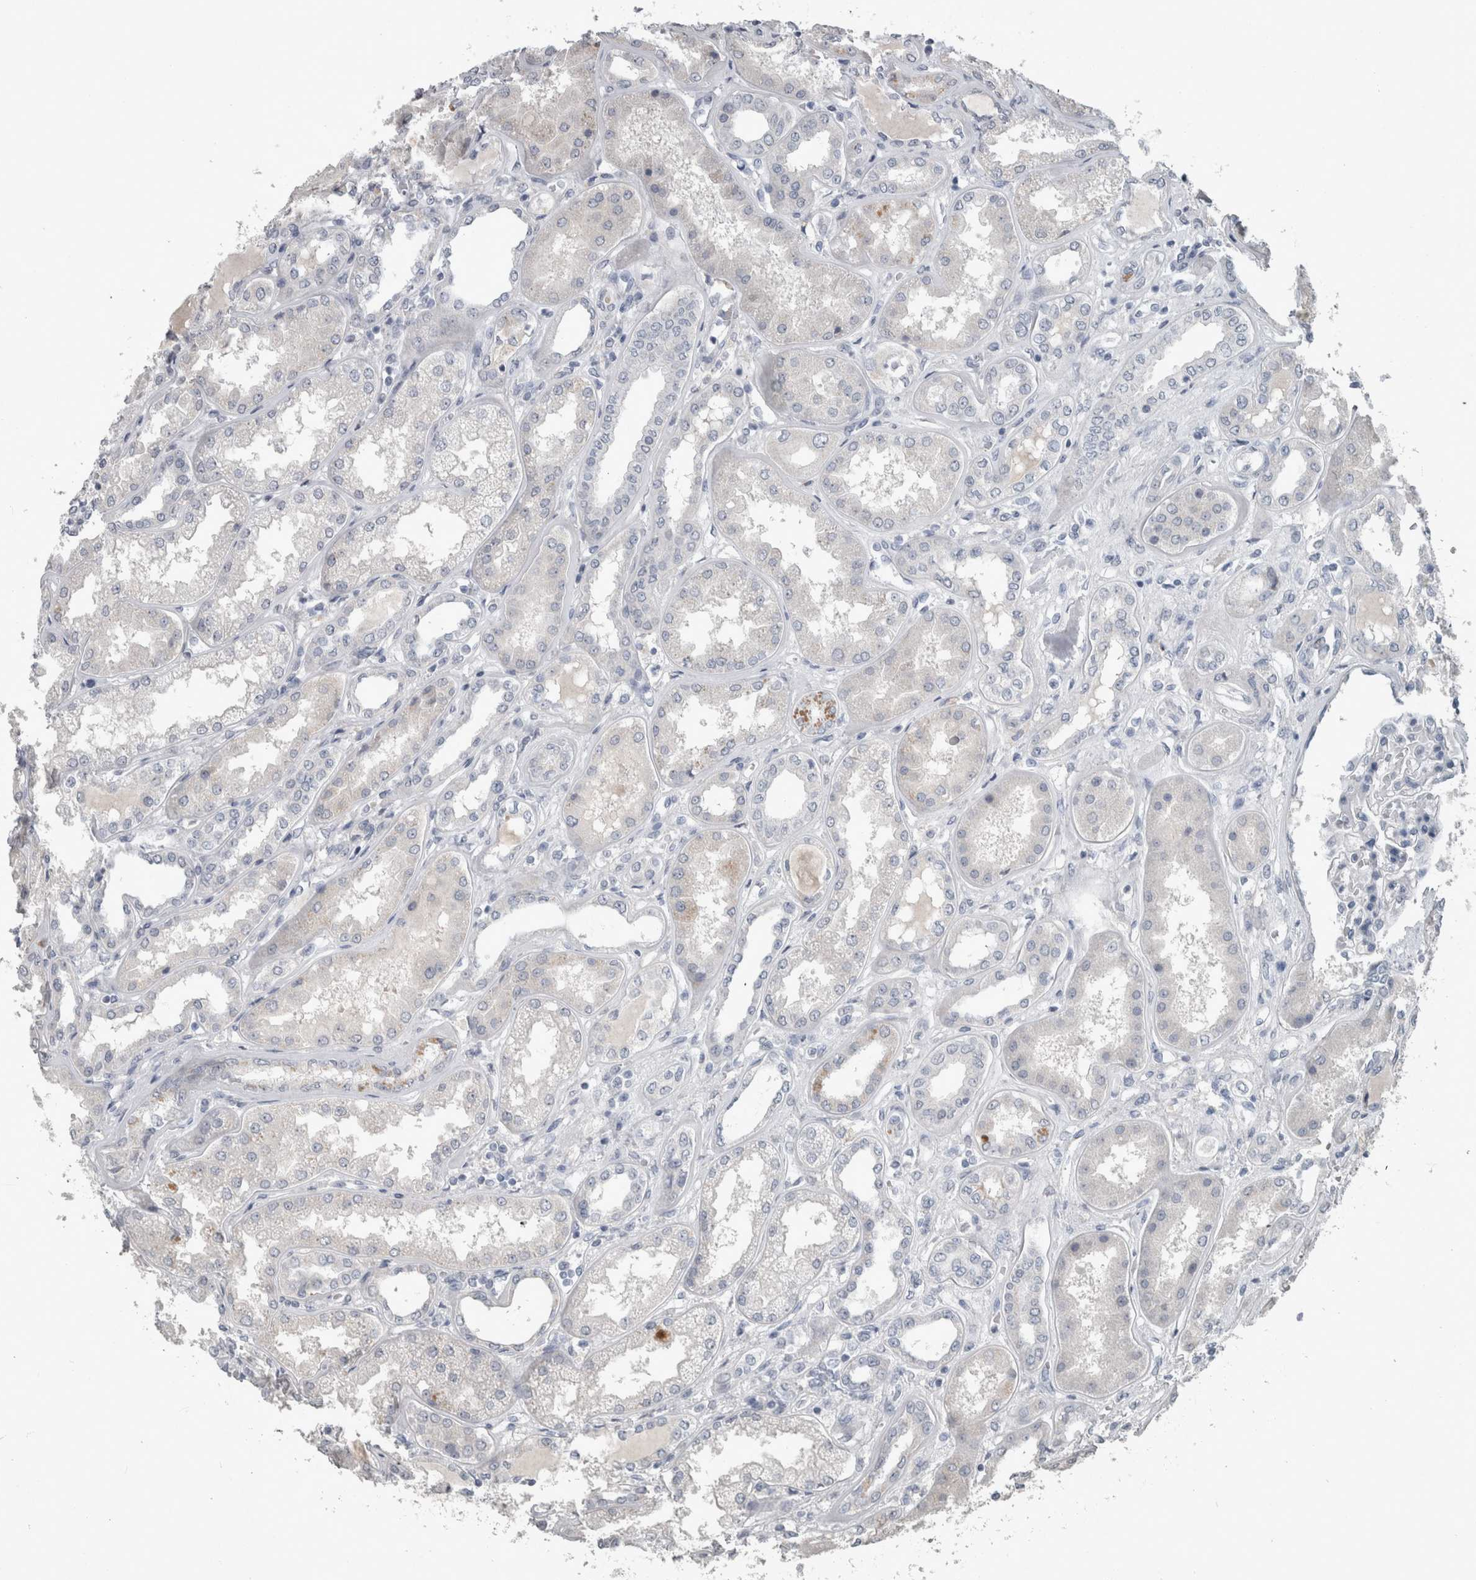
{"staining": {"intensity": "negative", "quantity": "none", "location": "none"}, "tissue": "kidney", "cell_type": "Cells in glomeruli", "image_type": "normal", "snomed": [{"axis": "morphology", "description": "Normal tissue, NOS"}, {"axis": "topography", "description": "Kidney"}], "caption": "High power microscopy photomicrograph of an immunohistochemistry photomicrograph of benign kidney, revealing no significant positivity in cells in glomeruli.", "gene": "PDX1", "patient": {"sex": "female", "age": 56}}